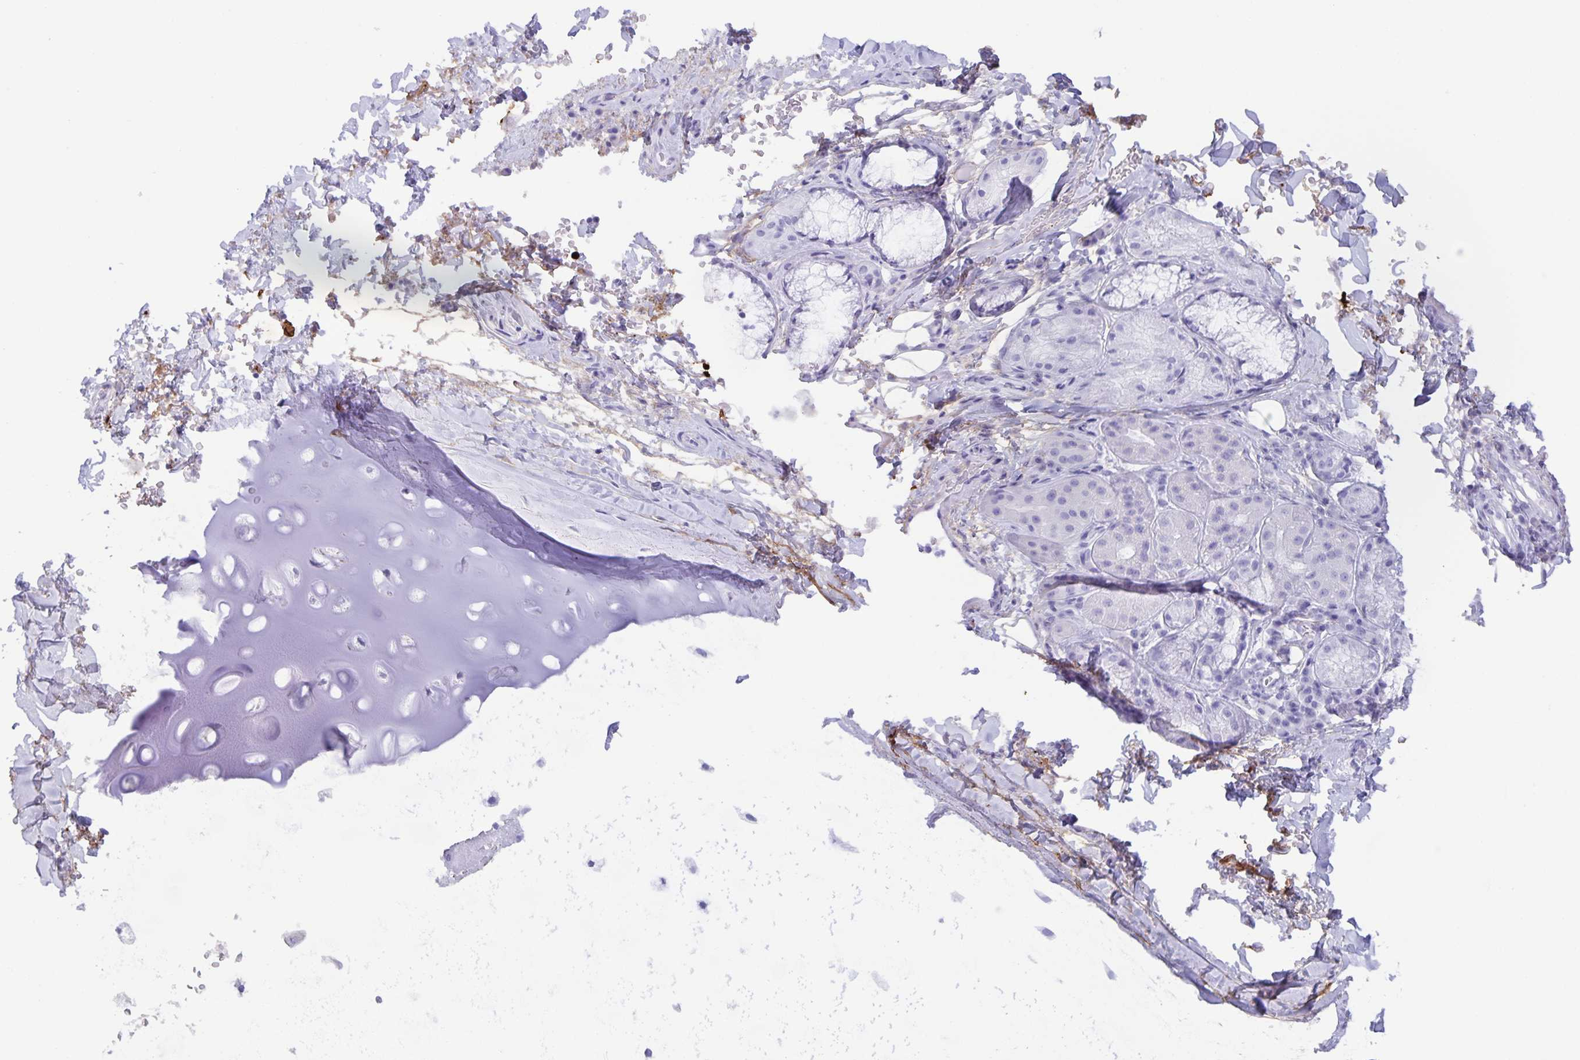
{"staining": {"intensity": "negative", "quantity": "none", "location": "none"}, "tissue": "adipose tissue", "cell_type": "Adipocytes", "image_type": "normal", "snomed": [{"axis": "morphology", "description": "Normal tissue, NOS"}, {"axis": "topography", "description": "Cartilage tissue"}, {"axis": "topography", "description": "Bronchus"}], "caption": "A photomicrograph of human adipose tissue is negative for staining in adipocytes. Brightfield microscopy of immunohistochemistry stained with DAB (brown) and hematoxylin (blue), captured at high magnification.", "gene": "AQP4", "patient": {"sex": "male", "age": 64}}